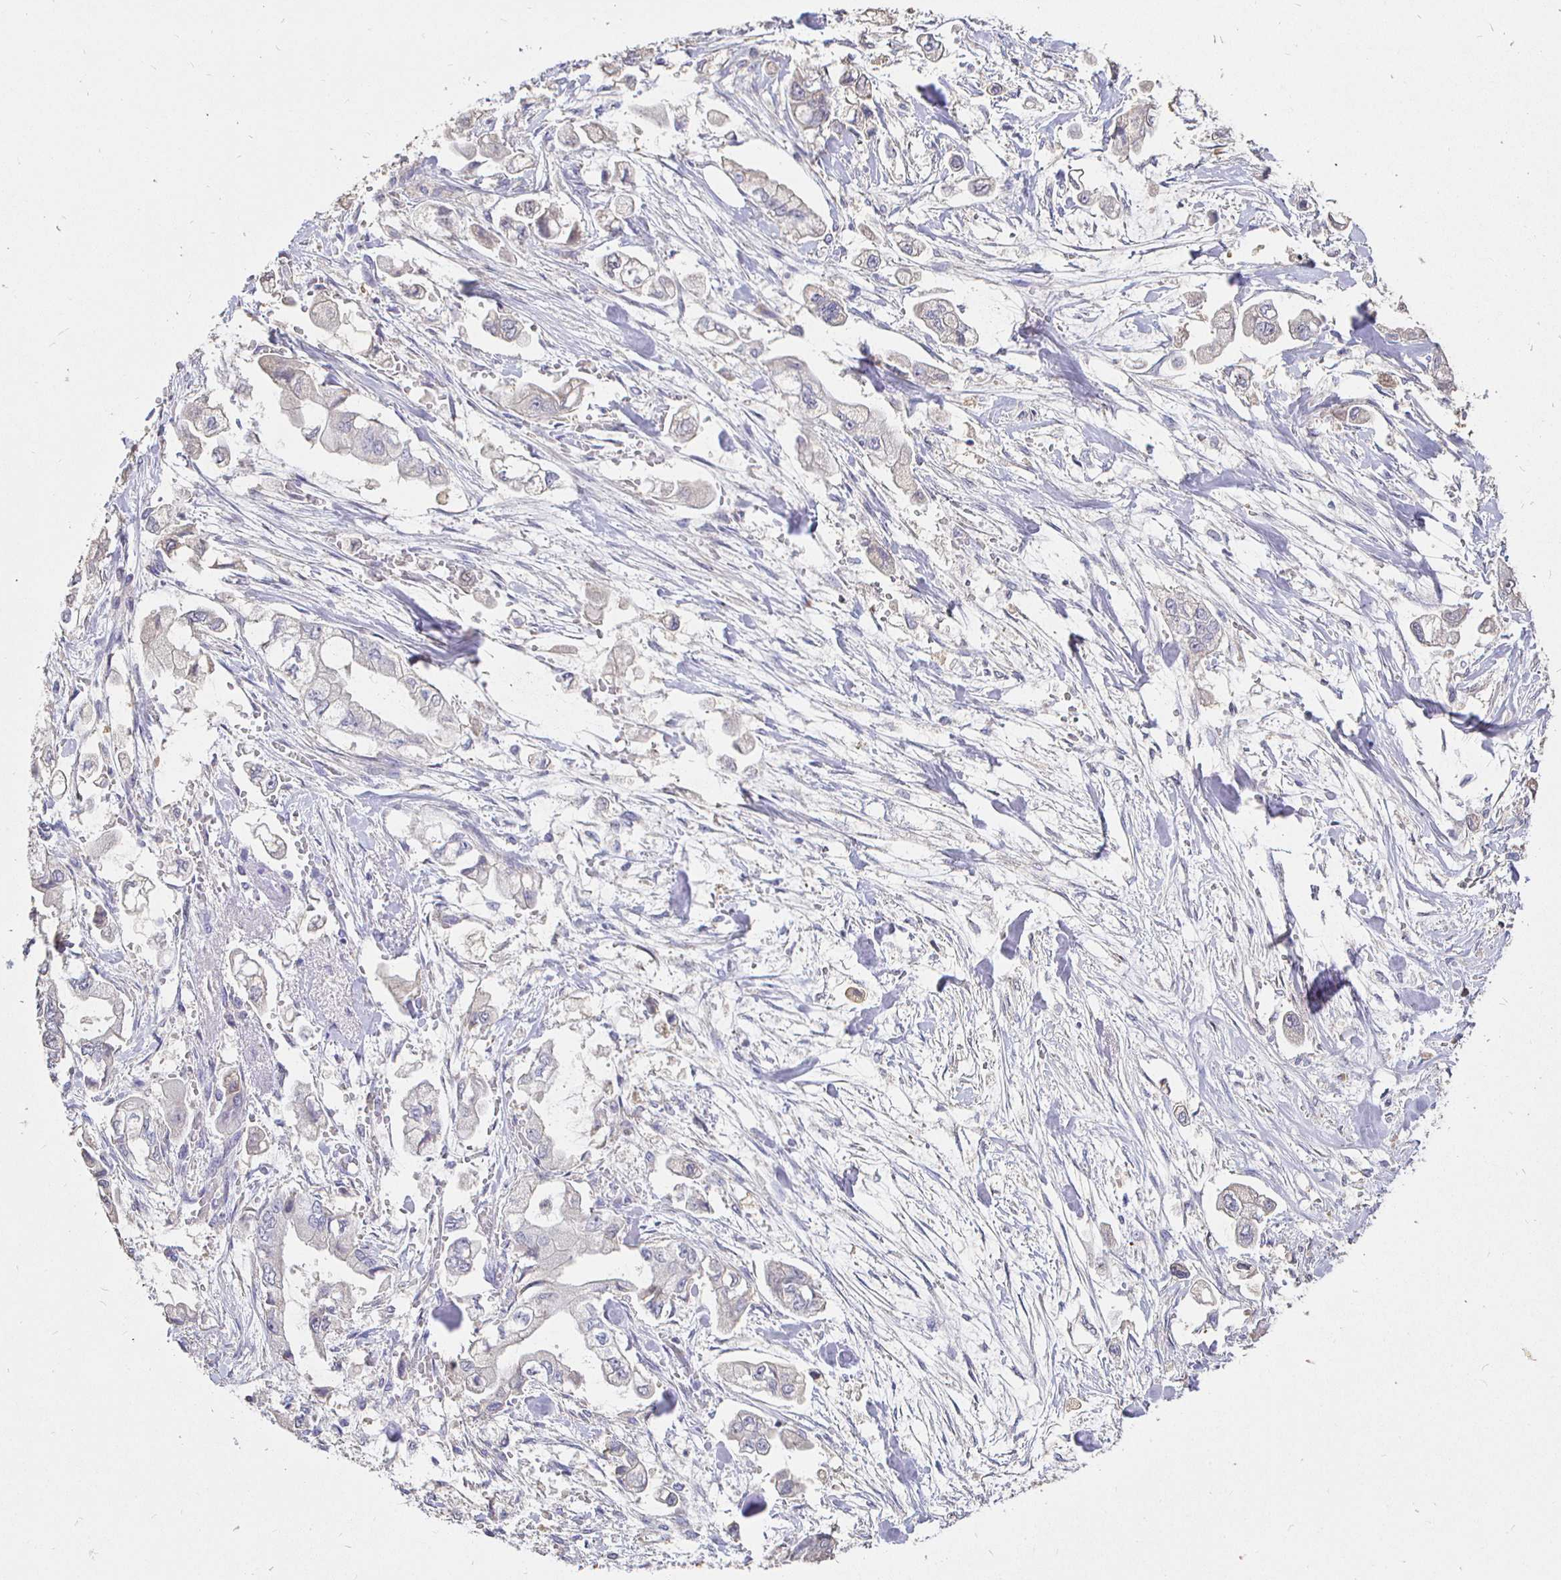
{"staining": {"intensity": "negative", "quantity": "none", "location": "none"}, "tissue": "stomach cancer", "cell_type": "Tumor cells", "image_type": "cancer", "snomed": [{"axis": "morphology", "description": "Adenocarcinoma, NOS"}, {"axis": "topography", "description": "Stomach"}], "caption": "This is an immunohistochemistry histopathology image of human stomach adenocarcinoma. There is no positivity in tumor cells.", "gene": "CXCR3", "patient": {"sex": "male", "age": 62}}